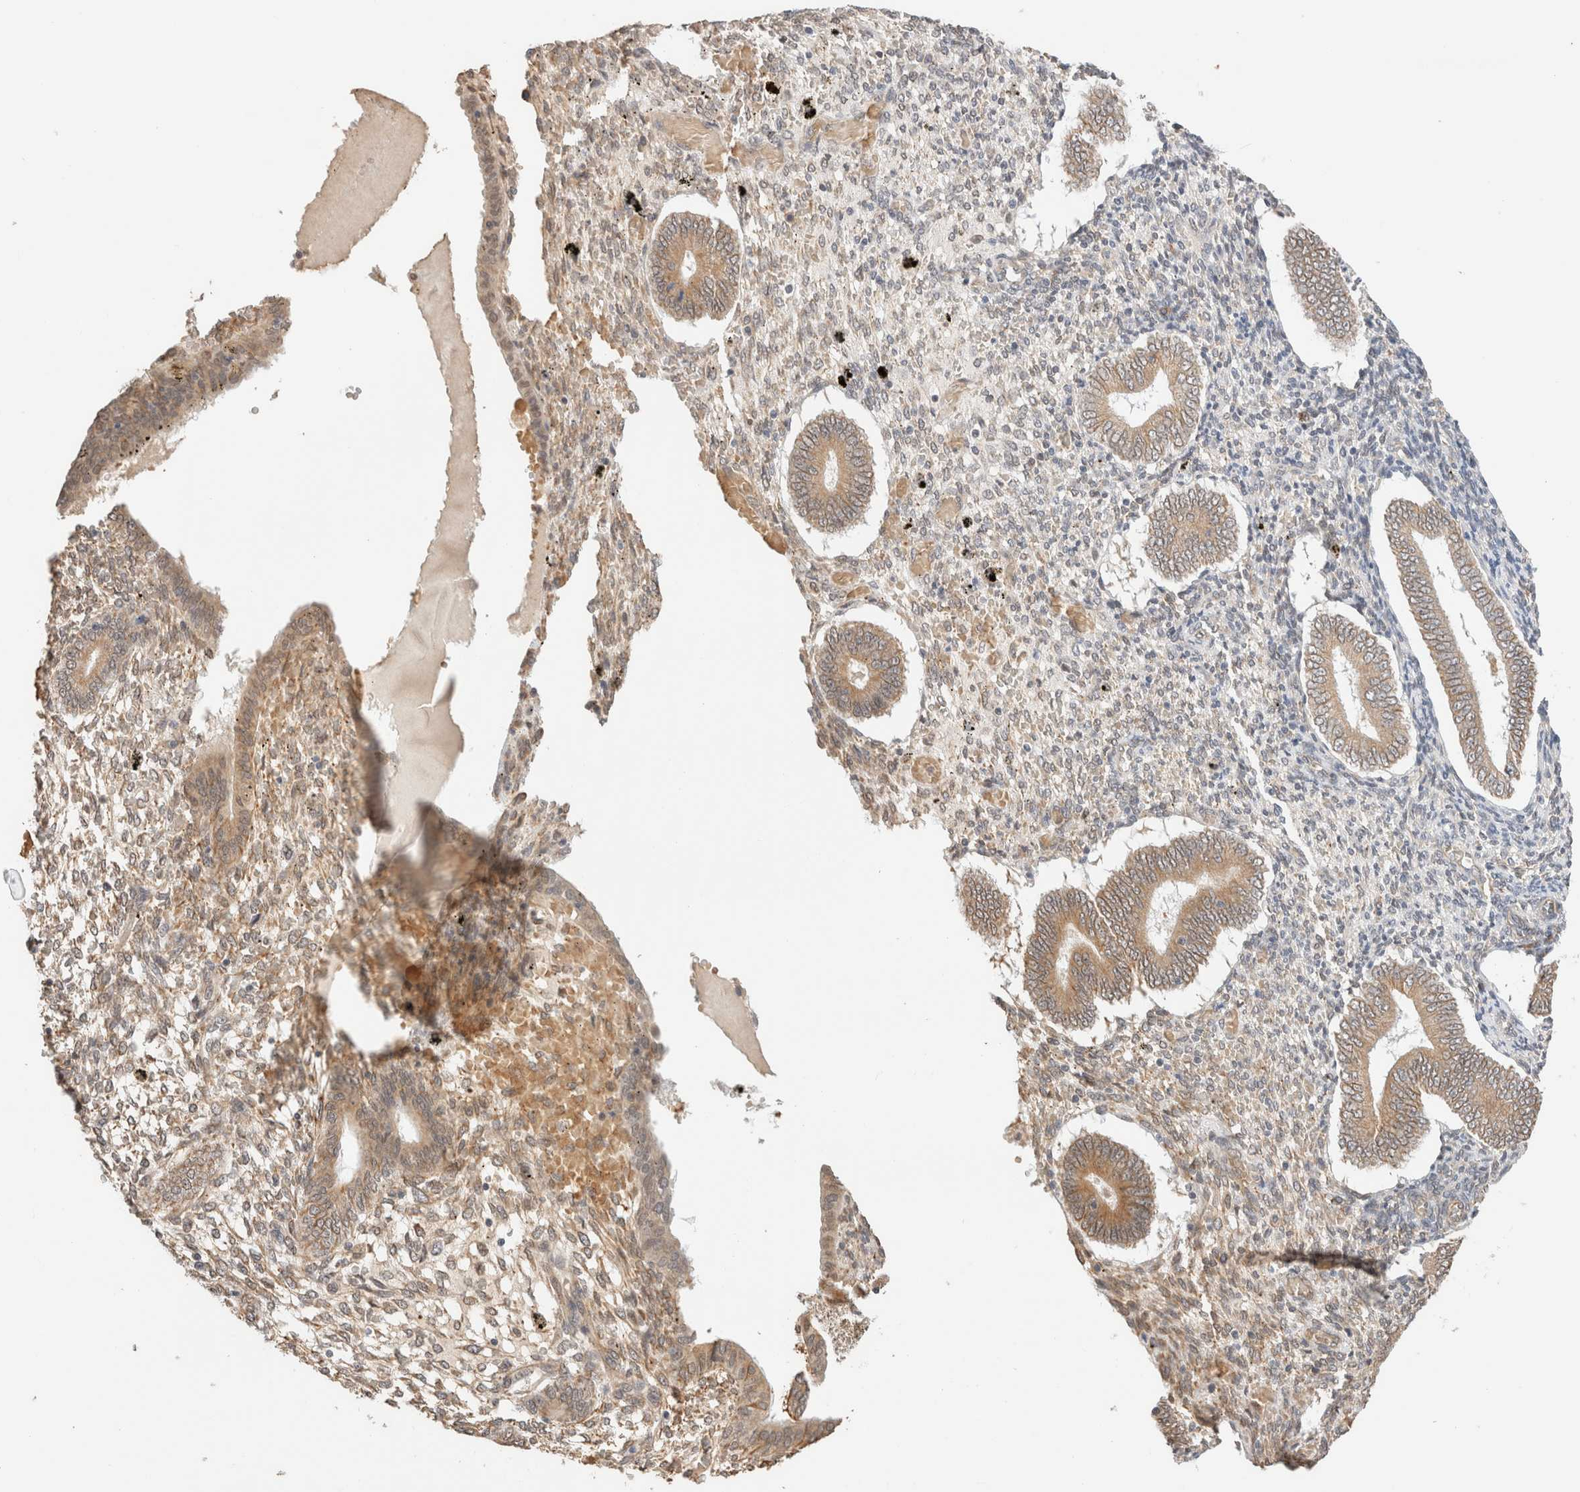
{"staining": {"intensity": "weak", "quantity": "25%-75%", "location": "cytoplasmic/membranous"}, "tissue": "endometrium", "cell_type": "Cells in endometrial stroma", "image_type": "normal", "snomed": [{"axis": "morphology", "description": "Normal tissue, NOS"}, {"axis": "topography", "description": "Endometrium"}], "caption": "A micrograph of endometrium stained for a protein reveals weak cytoplasmic/membranous brown staining in cells in endometrial stroma.", "gene": "SYVN1", "patient": {"sex": "female", "age": 42}}